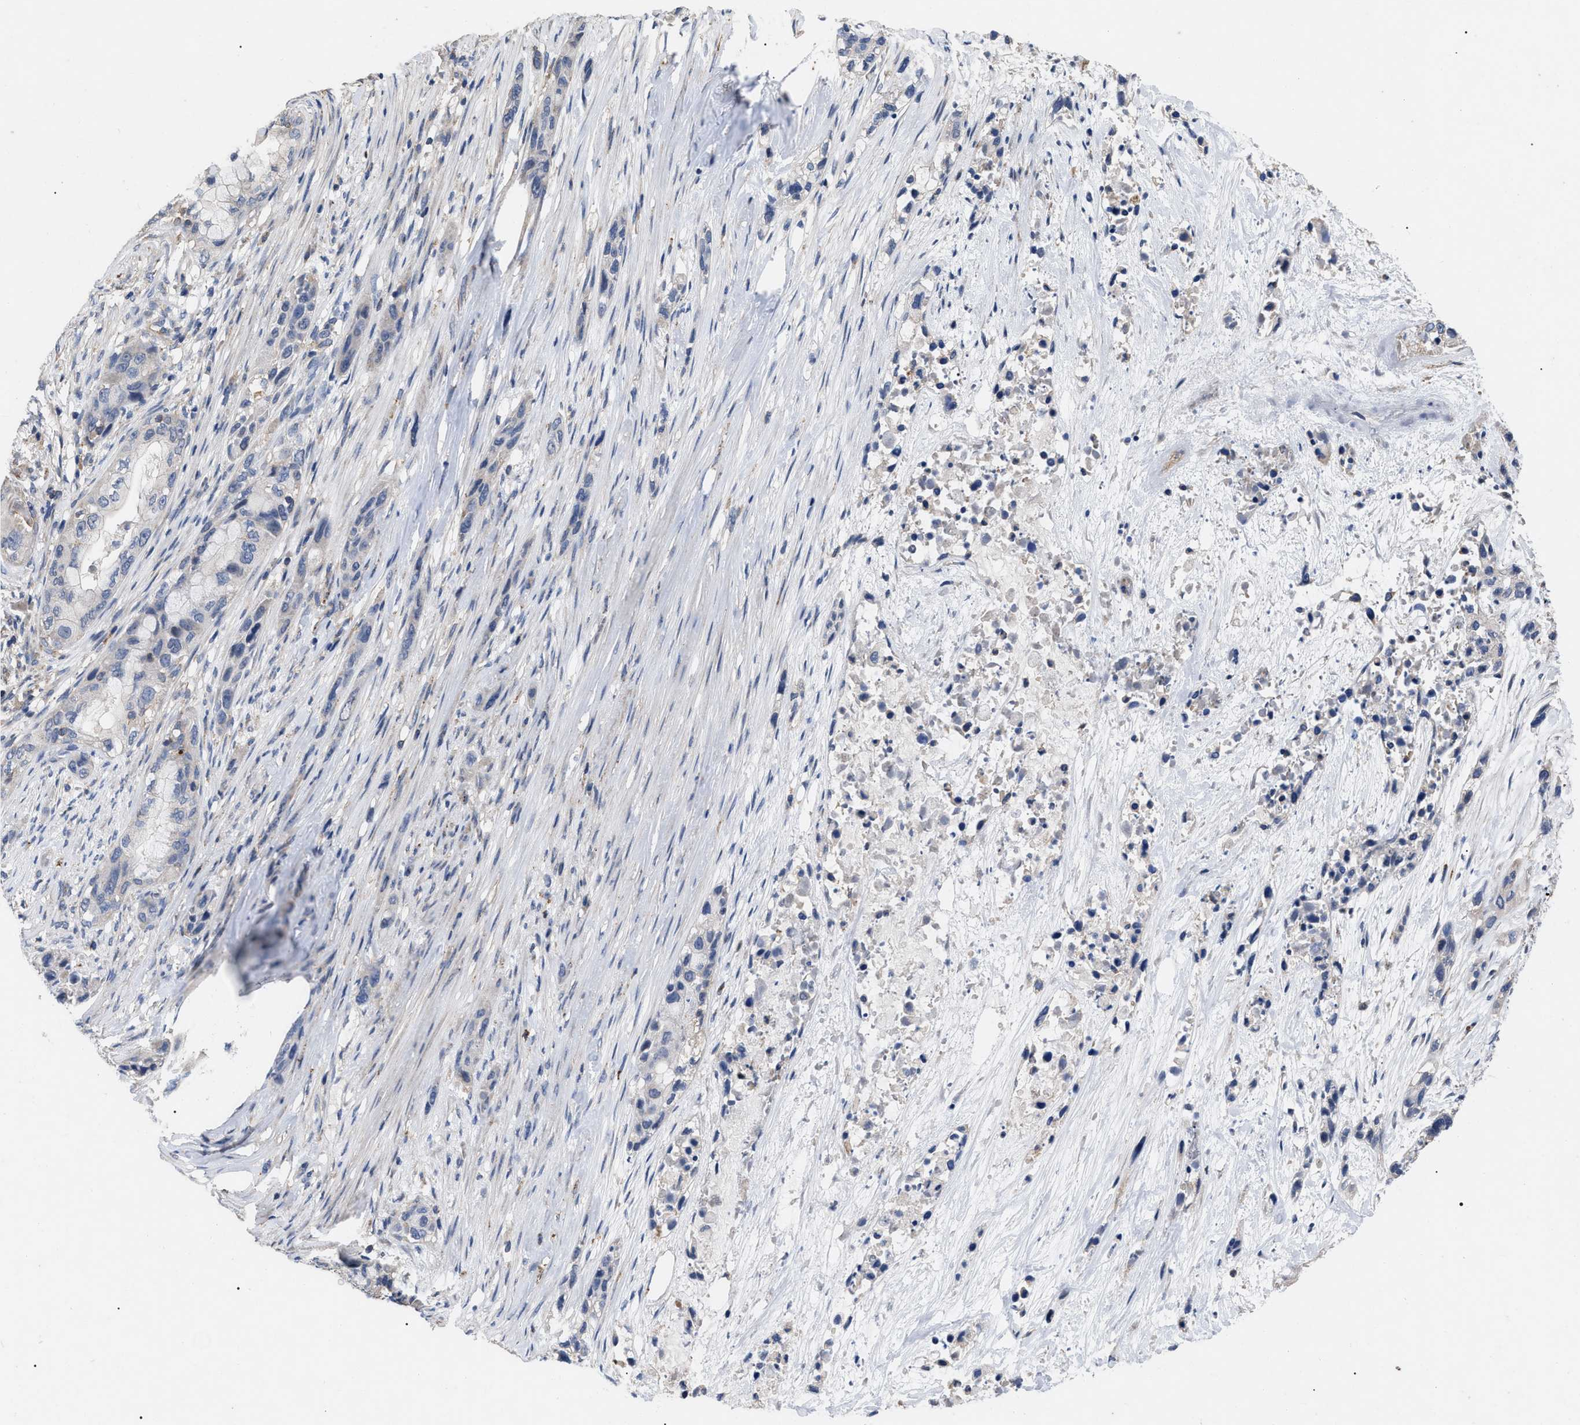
{"staining": {"intensity": "negative", "quantity": "none", "location": "none"}, "tissue": "pancreatic cancer", "cell_type": "Tumor cells", "image_type": "cancer", "snomed": [{"axis": "morphology", "description": "Adenocarcinoma, NOS"}, {"axis": "topography", "description": "Pancreas"}], "caption": "Tumor cells are negative for brown protein staining in pancreatic cancer. (DAB (3,3'-diaminobenzidine) IHC, high magnification).", "gene": "FAM171A2", "patient": {"sex": "male", "age": 53}}